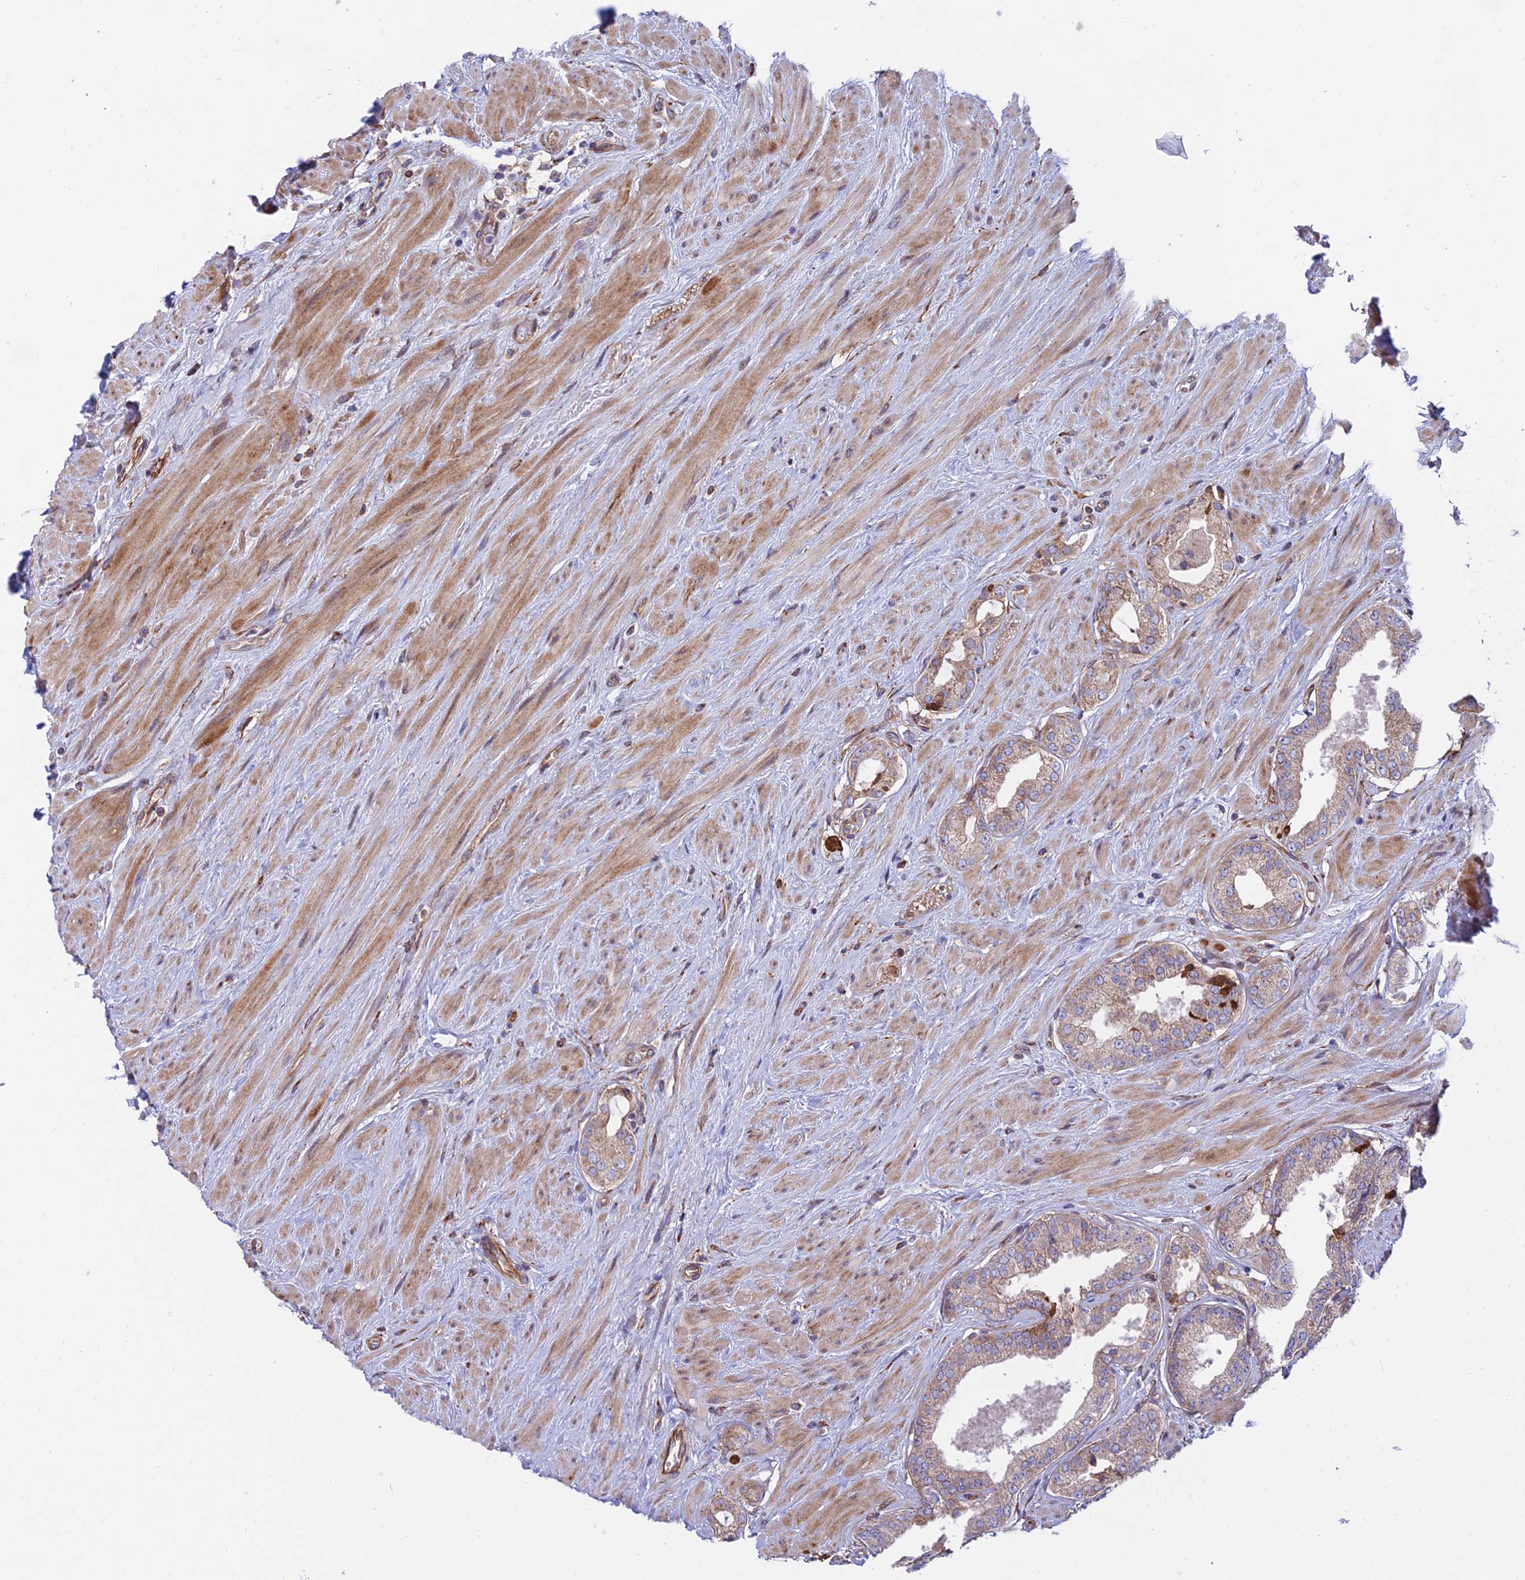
{"staining": {"intensity": "moderate", "quantity": "25%-75%", "location": "cytoplasmic/membranous"}, "tissue": "prostate", "cell_type": "Glandular cells", "image_type": "normal", "snomed": [{"axis": "morphology", "description": "Normal tissue, NOS"}, {"axis": "topography", "description": "Prostate"}], "caption": "Immunohistochemical staining of normal human prostate exhibits moderate cytoplasmic/membranous protein positivity in approximately 25%-75% of glandular cells.", "gene": "EXOC3L4", "patient": {"sex": "male", "age": 48}}